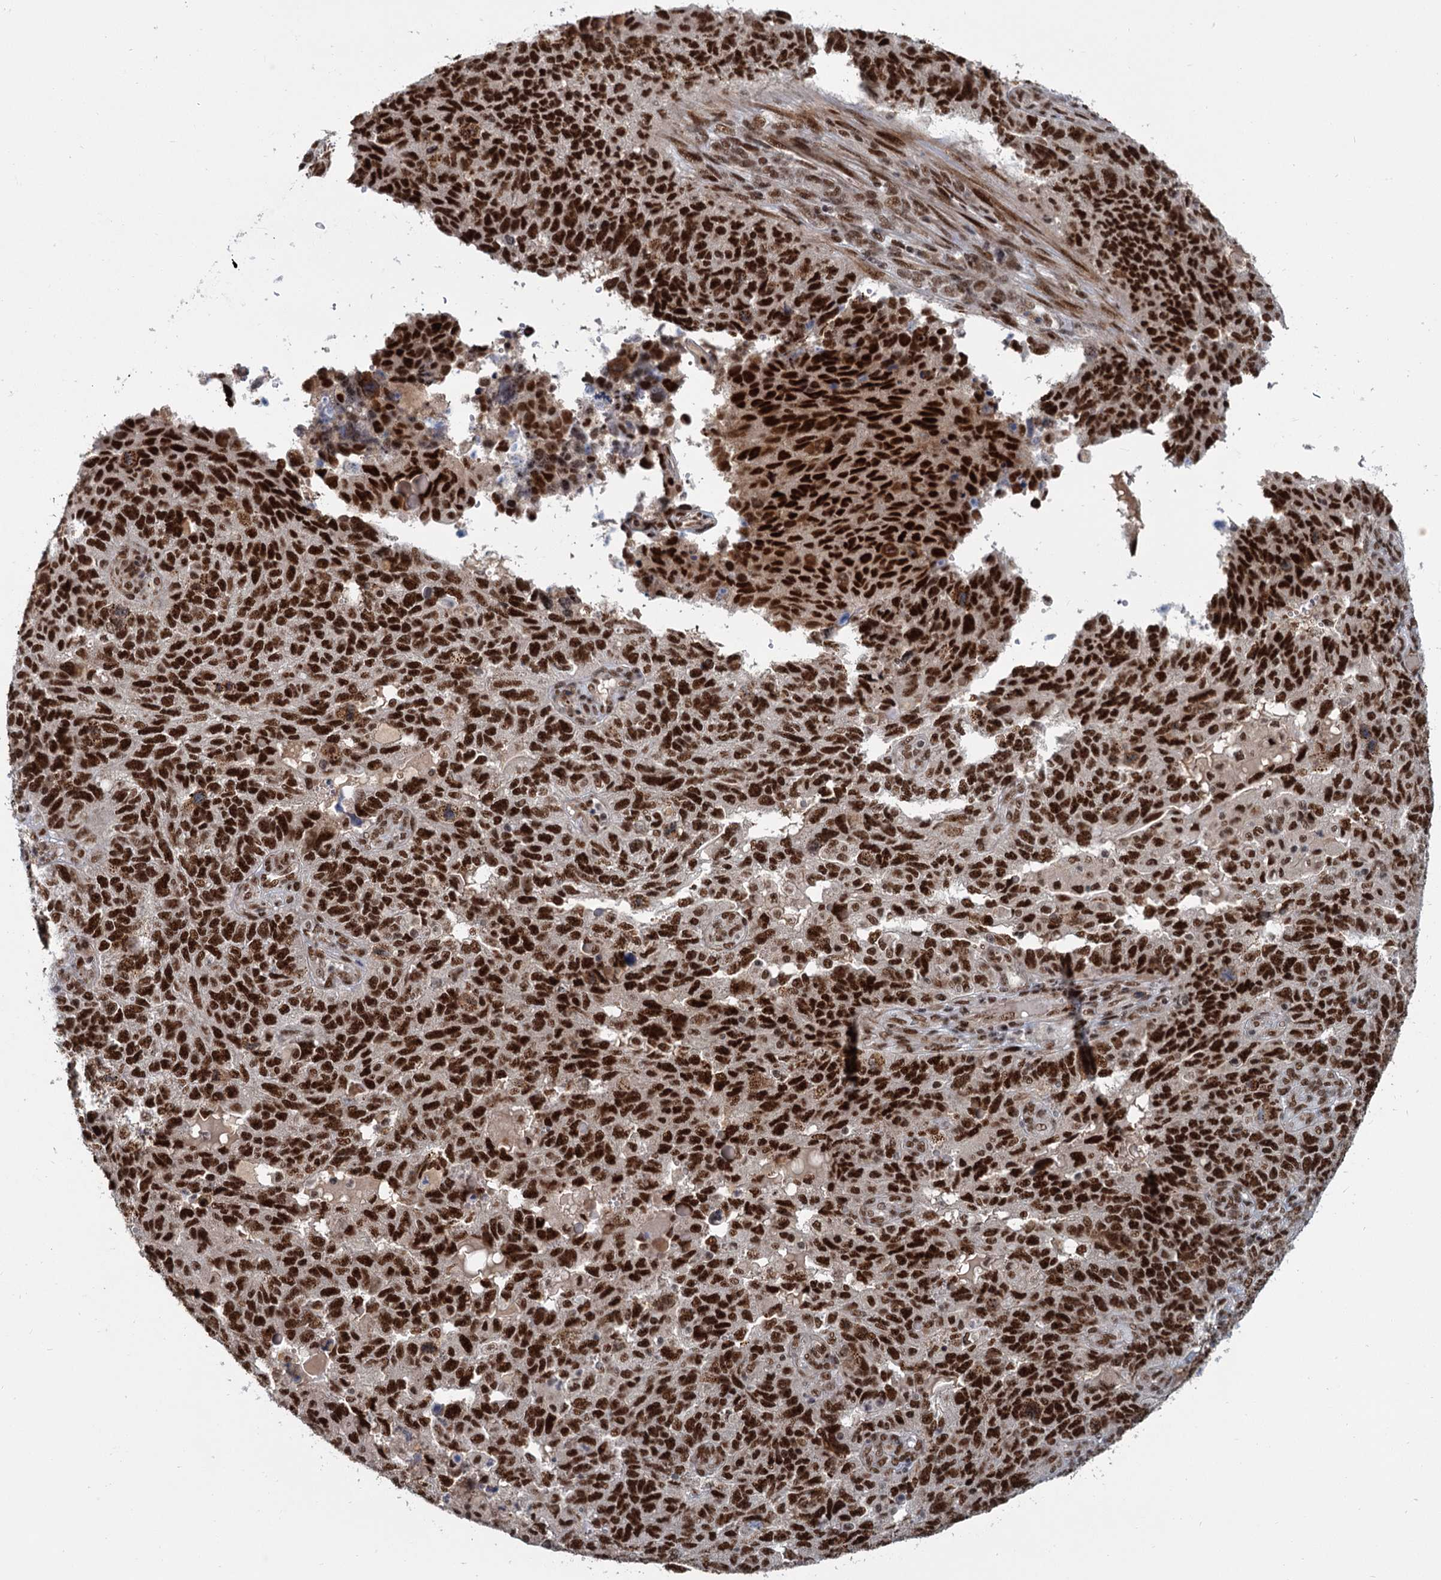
{"staining": {"intensity": "strong", "quantity": ">75%", "location": "nuclear"}, "tissue": "endometrial cancer", "cell_type": "Tumor cells", "image_type": "cancer", "snomed": [{"axis": "morphology", "description": "Adenocarcinoma, NOS"}, {"axis": "topography", "description": "Endometrium"}], "caption": "Brown immunohistochemical staining in human adenocarcinoma (endometrial) displays strong nuclear positivity in approximately >75% of tumor cells.", "gene": "WBP4", "patient": {"sex": "female", "age": 66}}